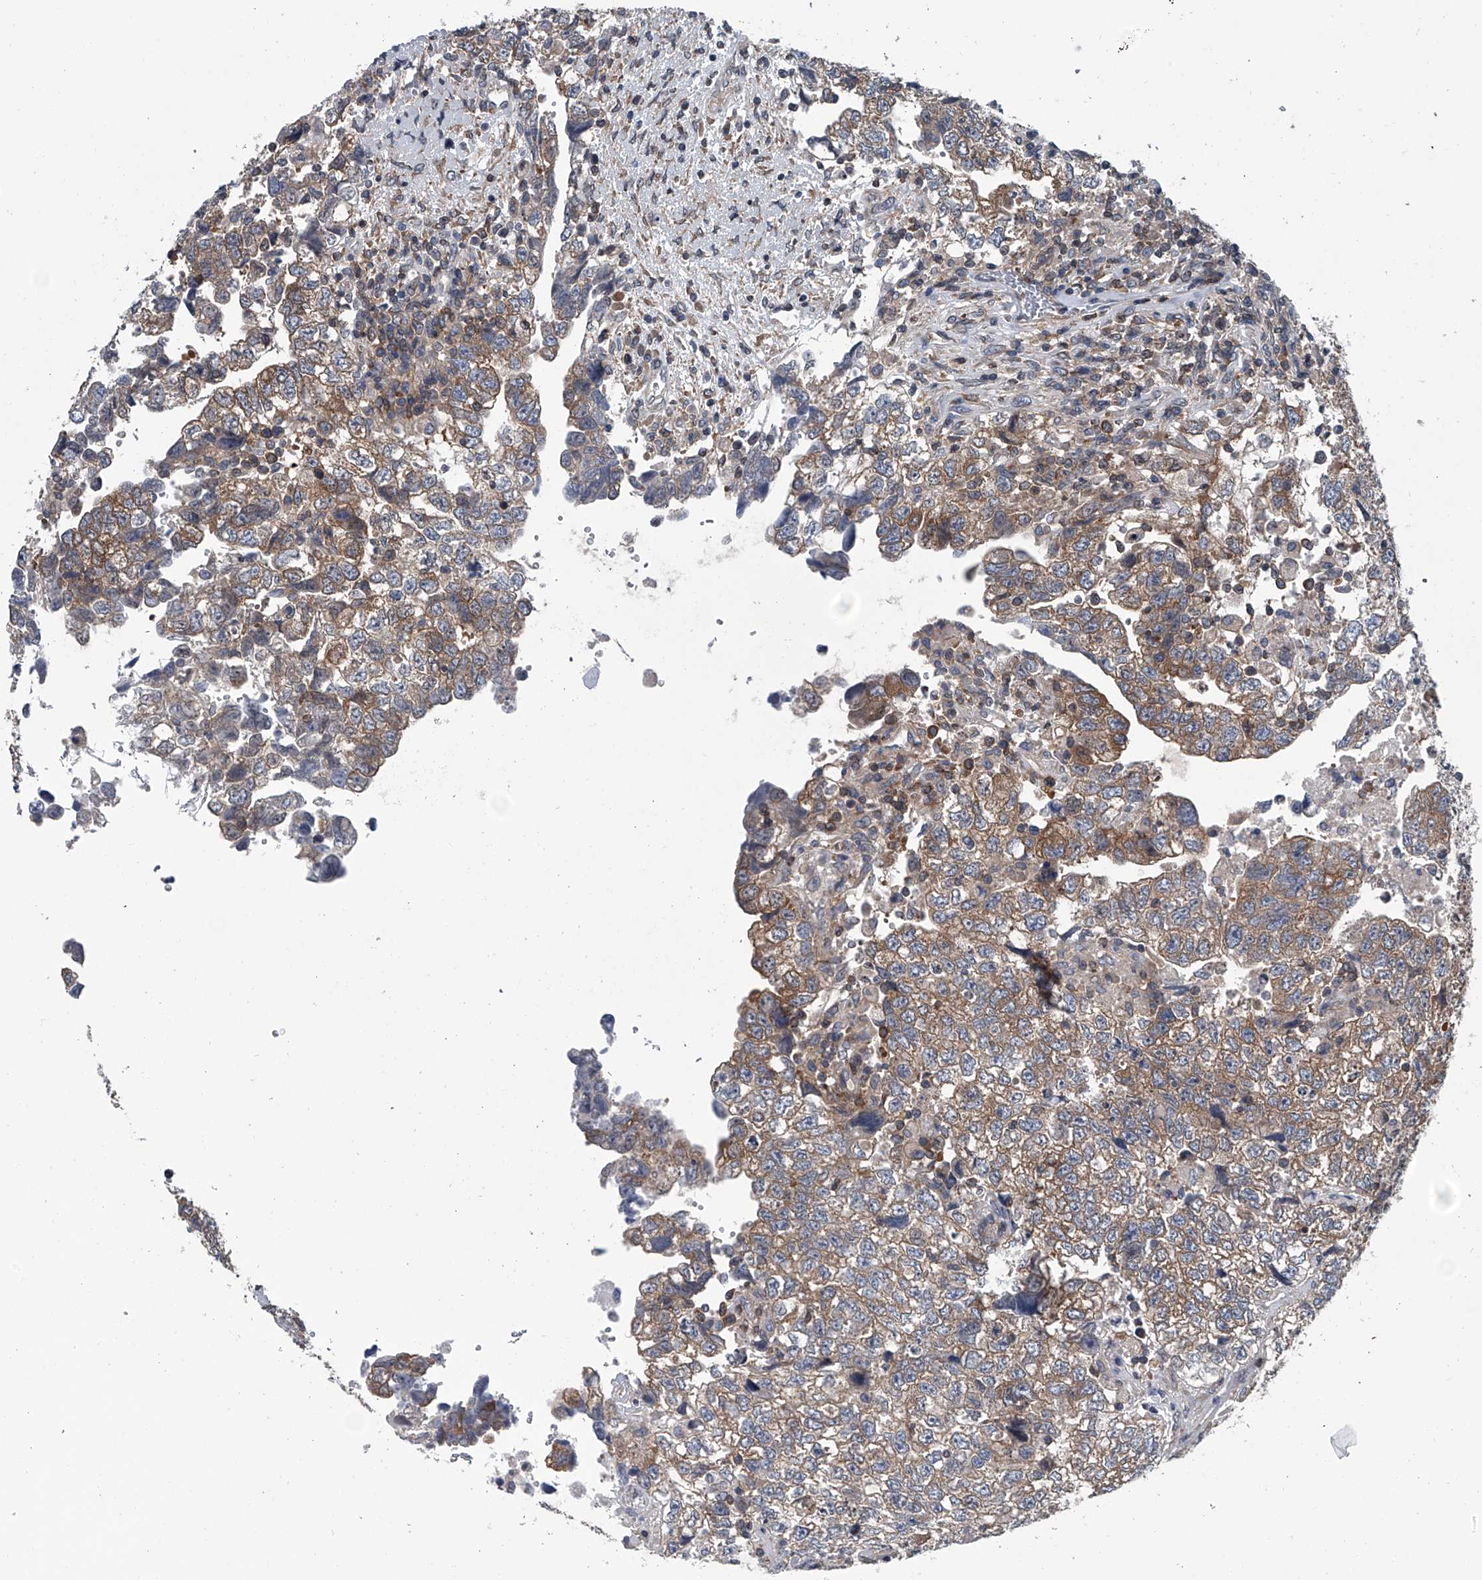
{"staining": {"intensity": "moderate", "quantity": ">75%", "location": "cytoplasmic/membranous"}, "tissue": "testis cancer", "cell_type": "Tumor cells", "image_type": "cancer", "snomed": [{"axis": "morphology", "description": "Carcinoma, Embryonal, NOS"}, {"axis": "topography", "description": "Testis"}], "caption": "High-power microscopy captured an immunohistochemistry (IHC) micrograph of embryonal carcinoma (testis), revealing moderate cytoplasmic/membranous staining in approximately >75% of tumor cells. The staining was performed using DAB (3,3'-diaminobenzidine), with brown indicating positive protein expression. Nuclei are stained blue with hematoxylin.", "gene": "PPP2R5D", "patient": {"sex": "male", "age": 37}}